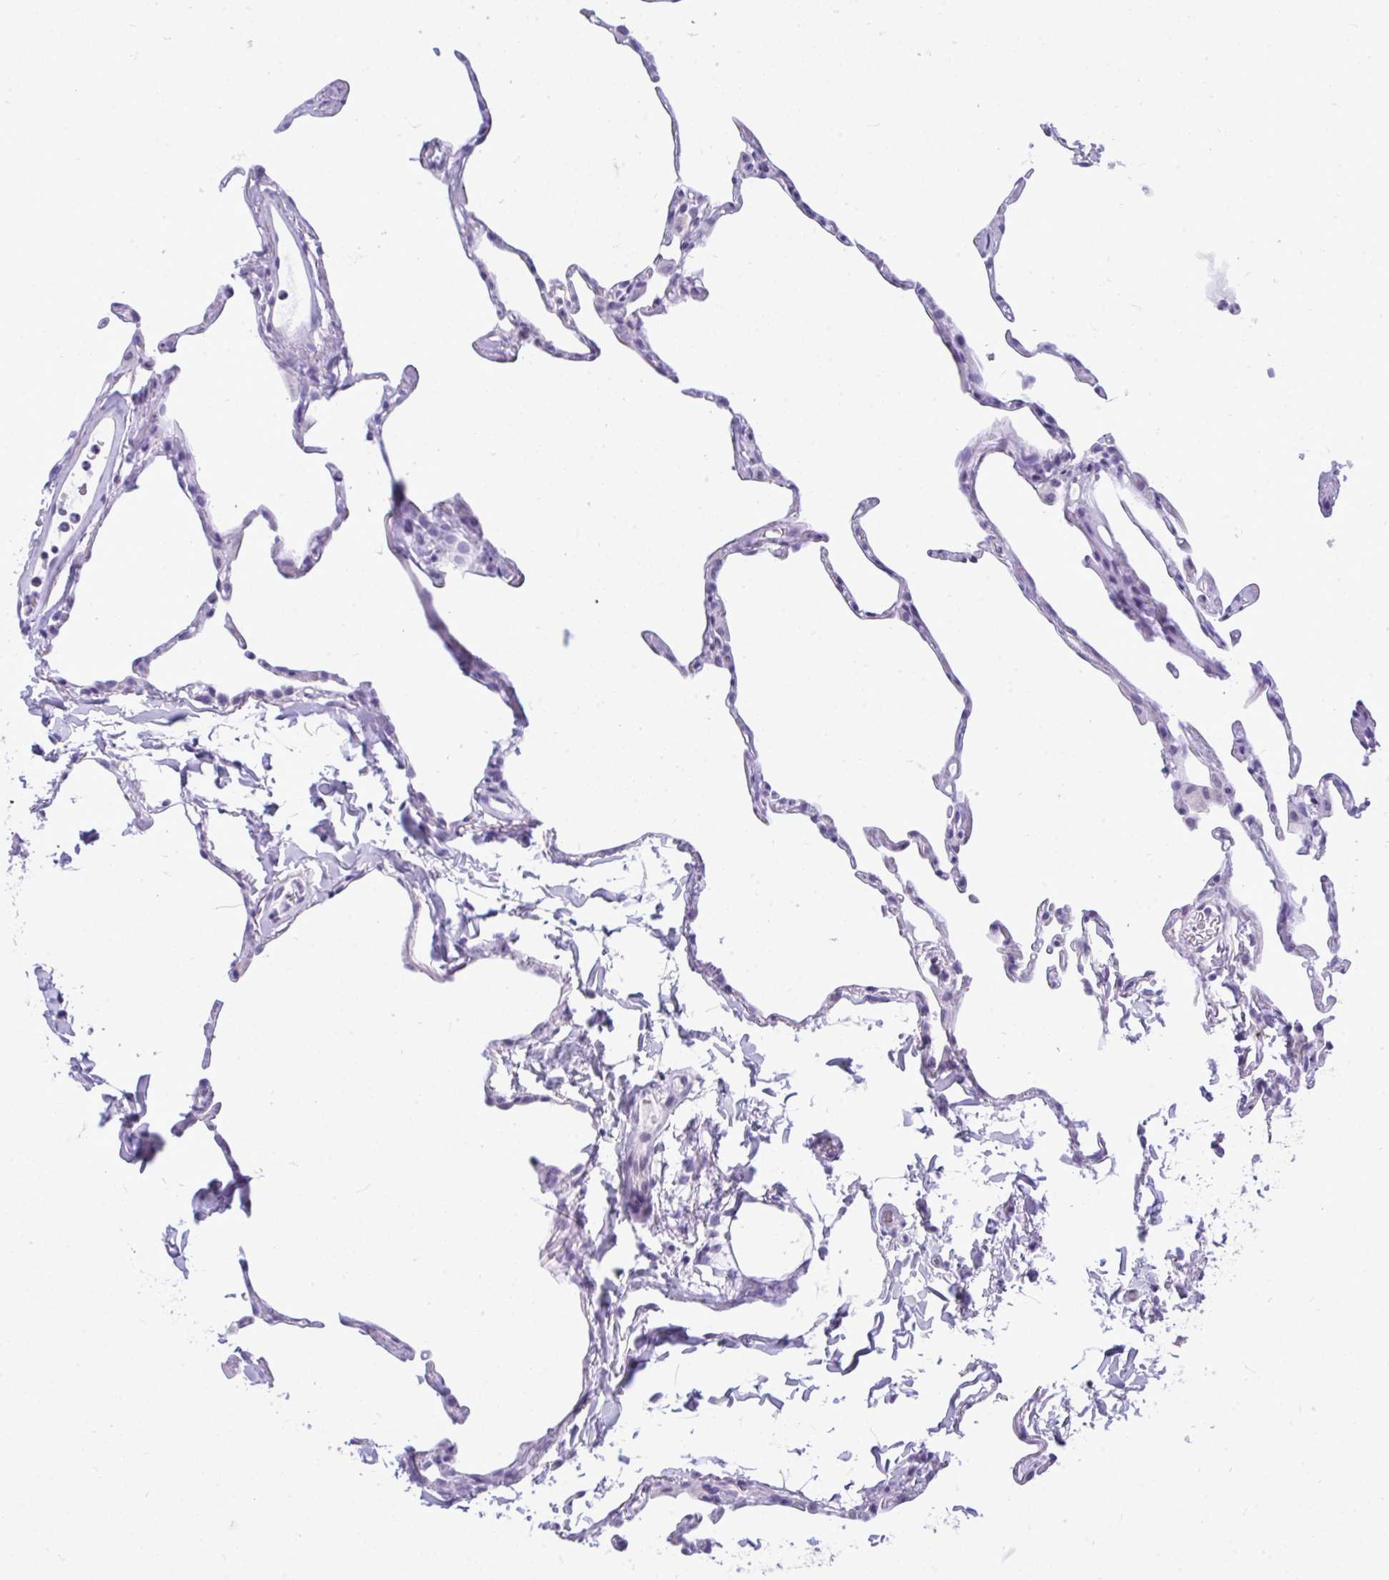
{"staining": {"intensity": "negative", "quantity": "none", "location": "none"}, "tissue": "lung", "cell_type": "Alveolar cells", "image_type": "normal", "snomed": [{"axis": "morphology", "description": "Normal tissue, NOS"}, {"axis": "topography", "description": "Lung"}], "caption": "Micrograph shows no protein staining in alveolar cells of benign lung. Nuclei are stained in blue.", "gene": "PRM2", "patient": {"sex": "male", "age": 65}}